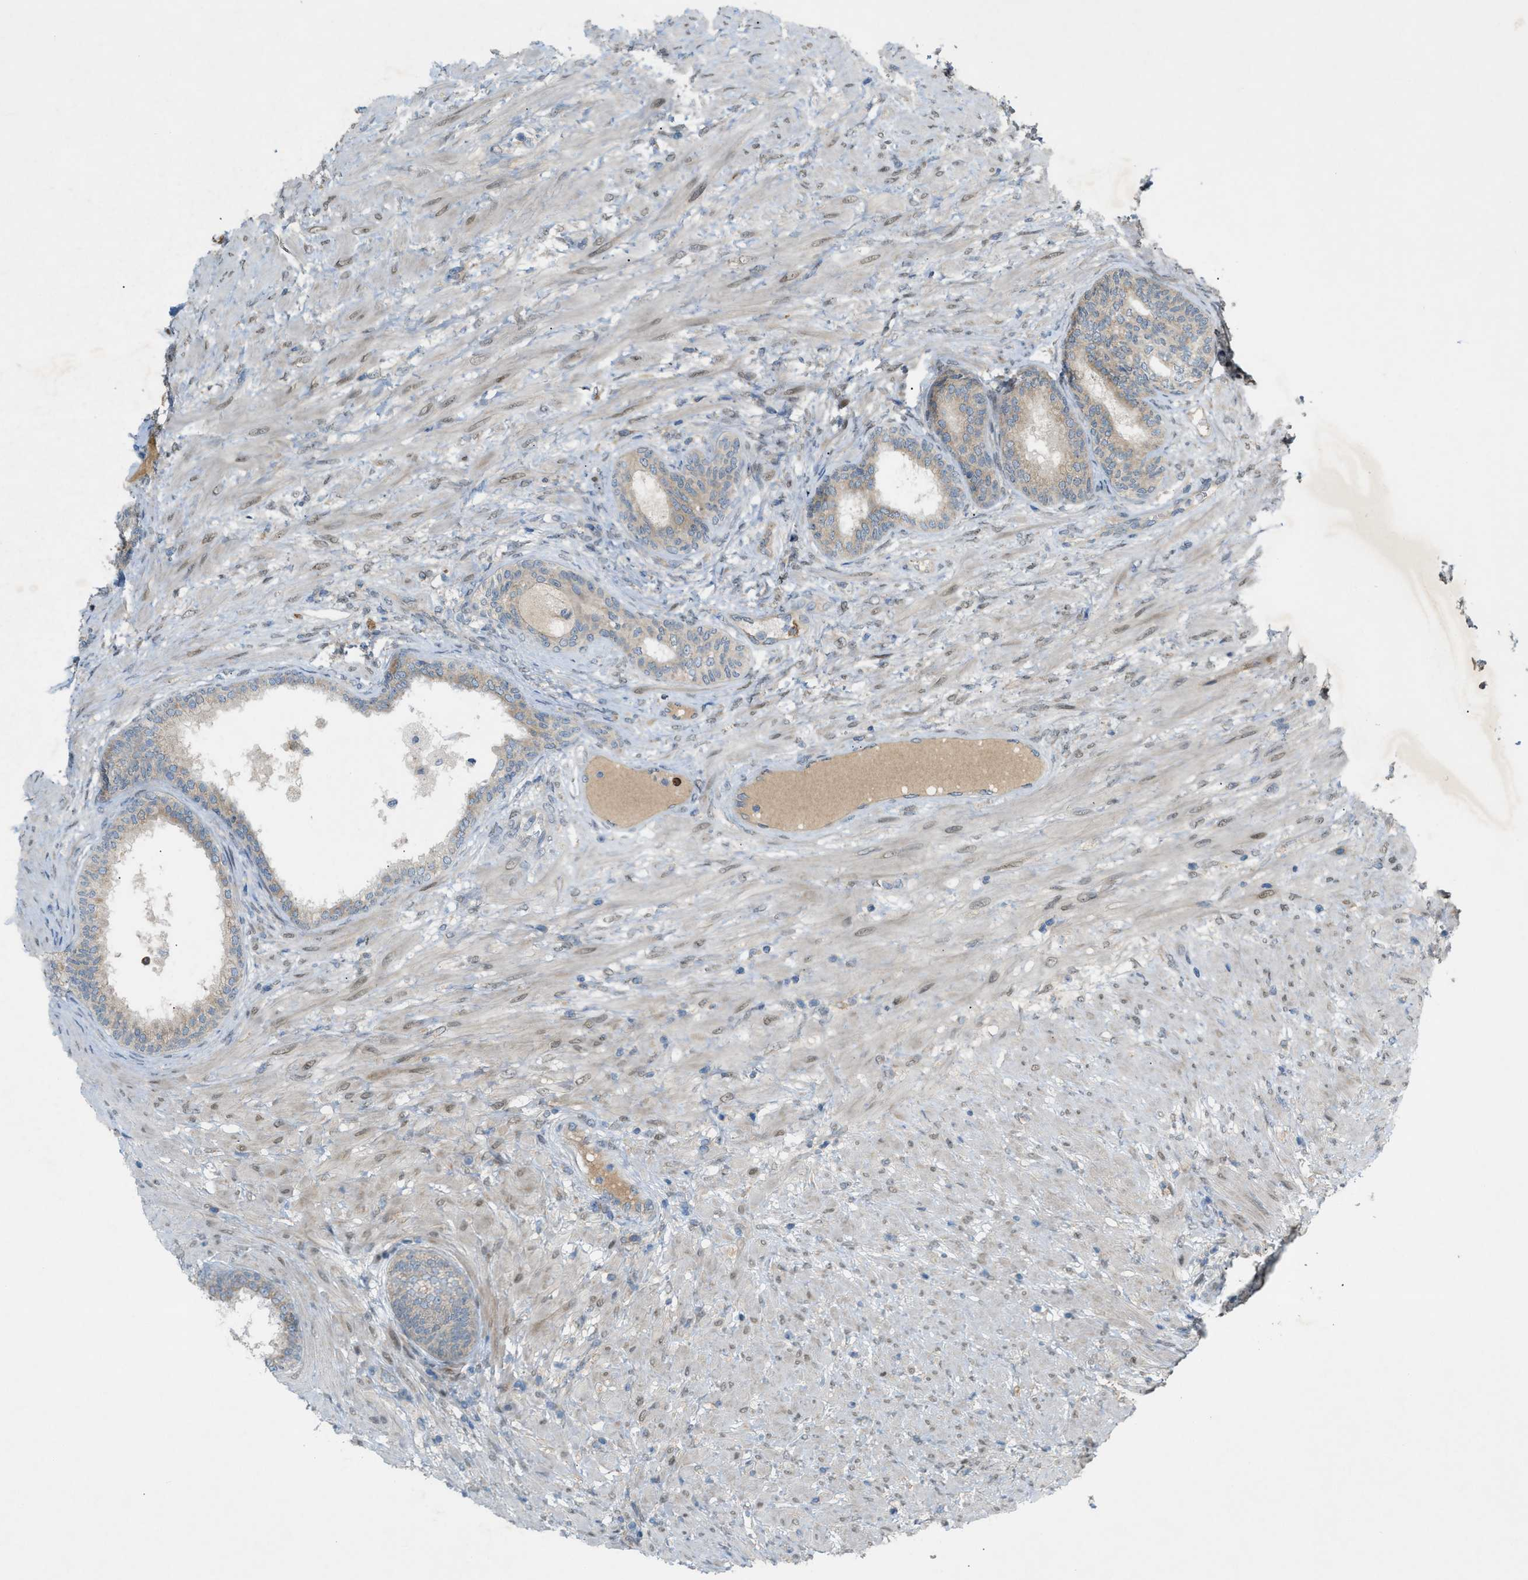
{"staining": {"intensity": "weak", "quantity": ">75%", "location": "cytoplasmic/membranous"}, "tissue": "prostate", "cell_type": "Glandular cells", "image_type": "normal", "snomed": [{"axis": "morphology", "description": "Normal tissue, NOS"}, {"axis": "topography", "description": "Prostate"}], "caption": "Approximately >75% of glandular cells in unremarkable human prostate show weak cytoplasmic/membranous protein positivity as visualized by brown immunohistochemical staining.", "gene": "DYRK1A", "patient": {"sex": "male", "age": 76}}